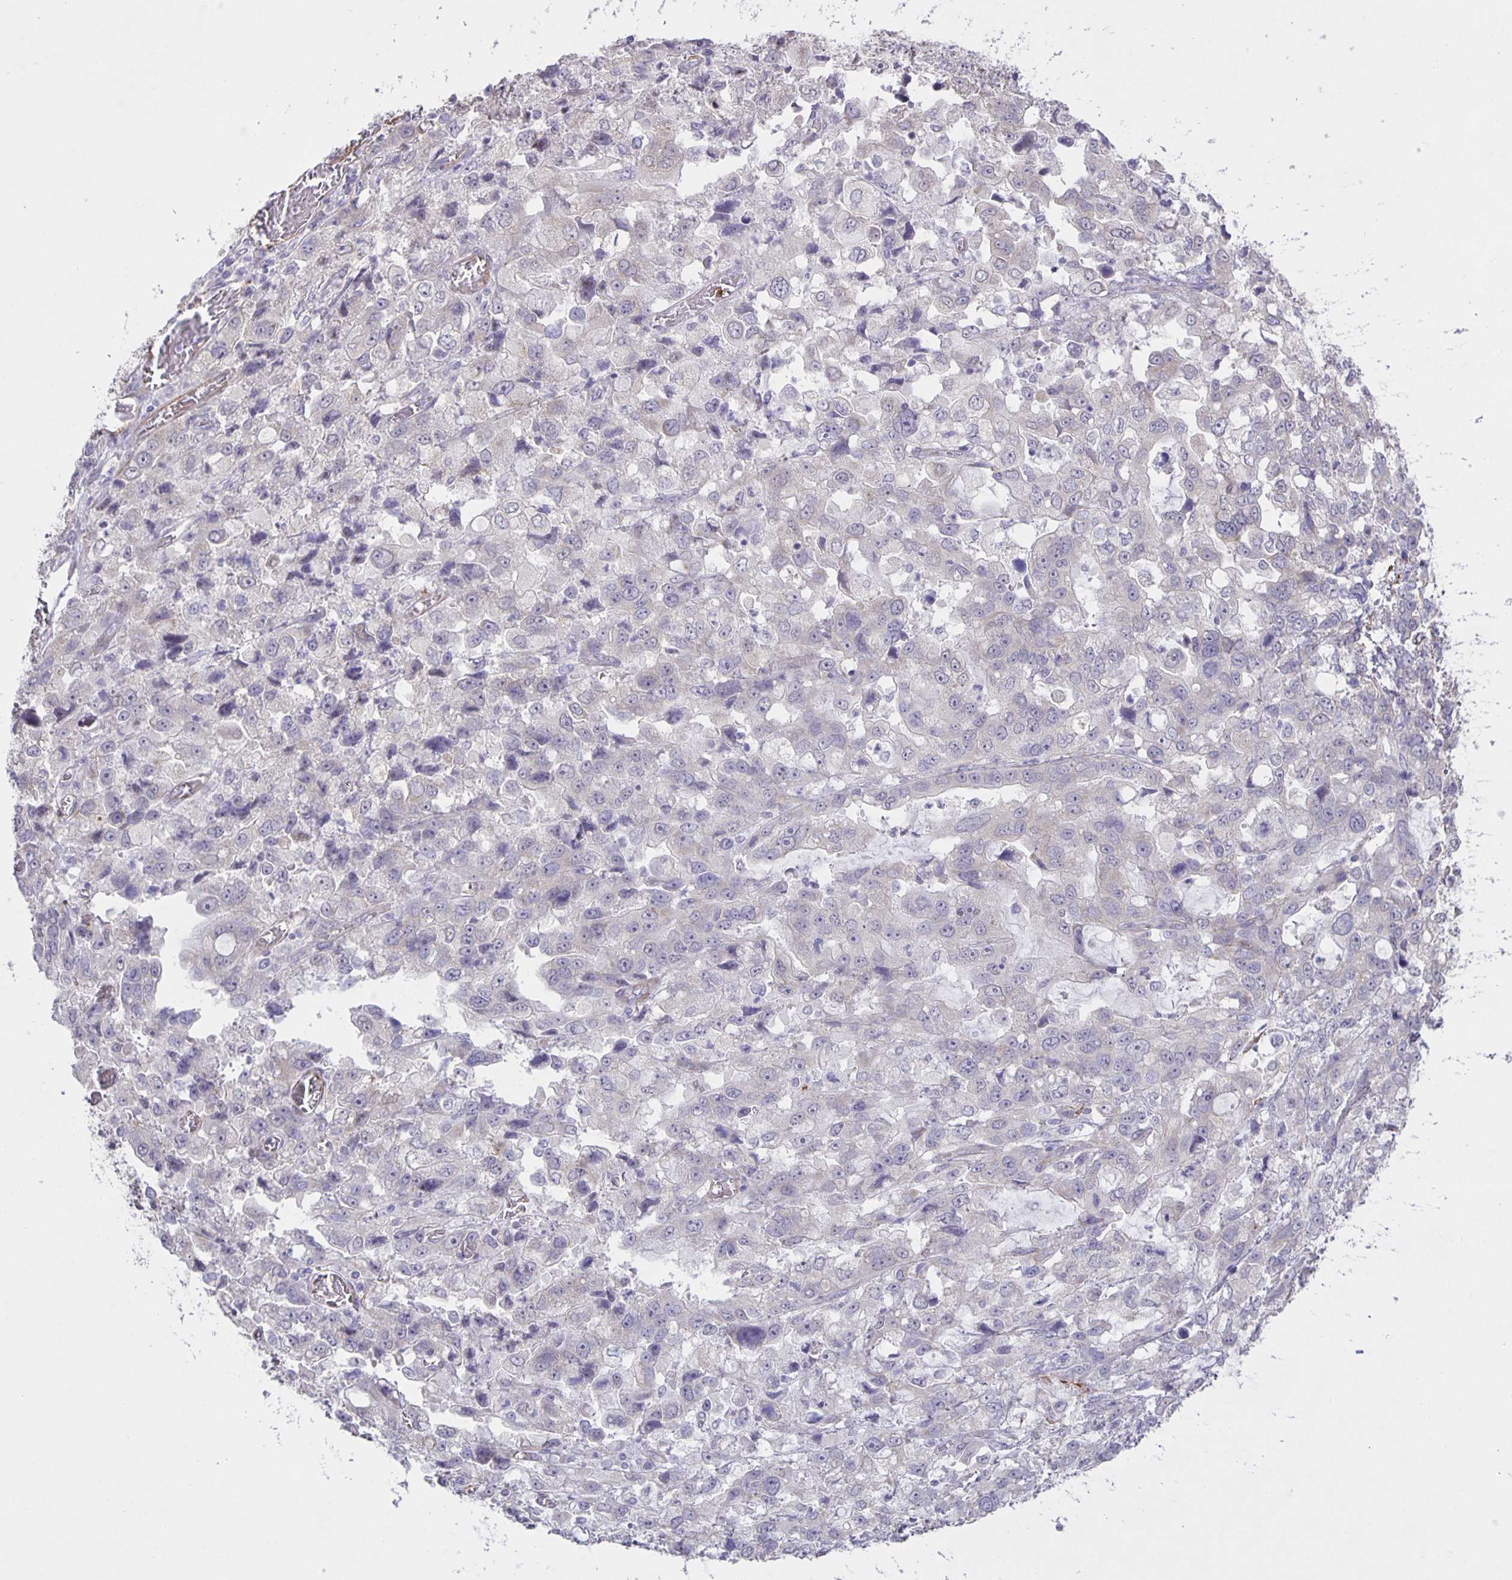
{"staining": {"intensity": "negative", "quantity": "none", "location": "none"}, "tissue": "stomach cancer", "cell_type": "Tumor cells", "image_type": "cancer", "snomed": [{"axis": "morphology", "description": "Adenocarcinoma, NOS"}, {"axis": "topography", "description": "Stomach, upper"}], "caption": "Tumor cells are negative for protein expression in human stomach adenocarcinoma.", "gene": "SRCIN1", "patient": {"sex": "female", "age": 81}}